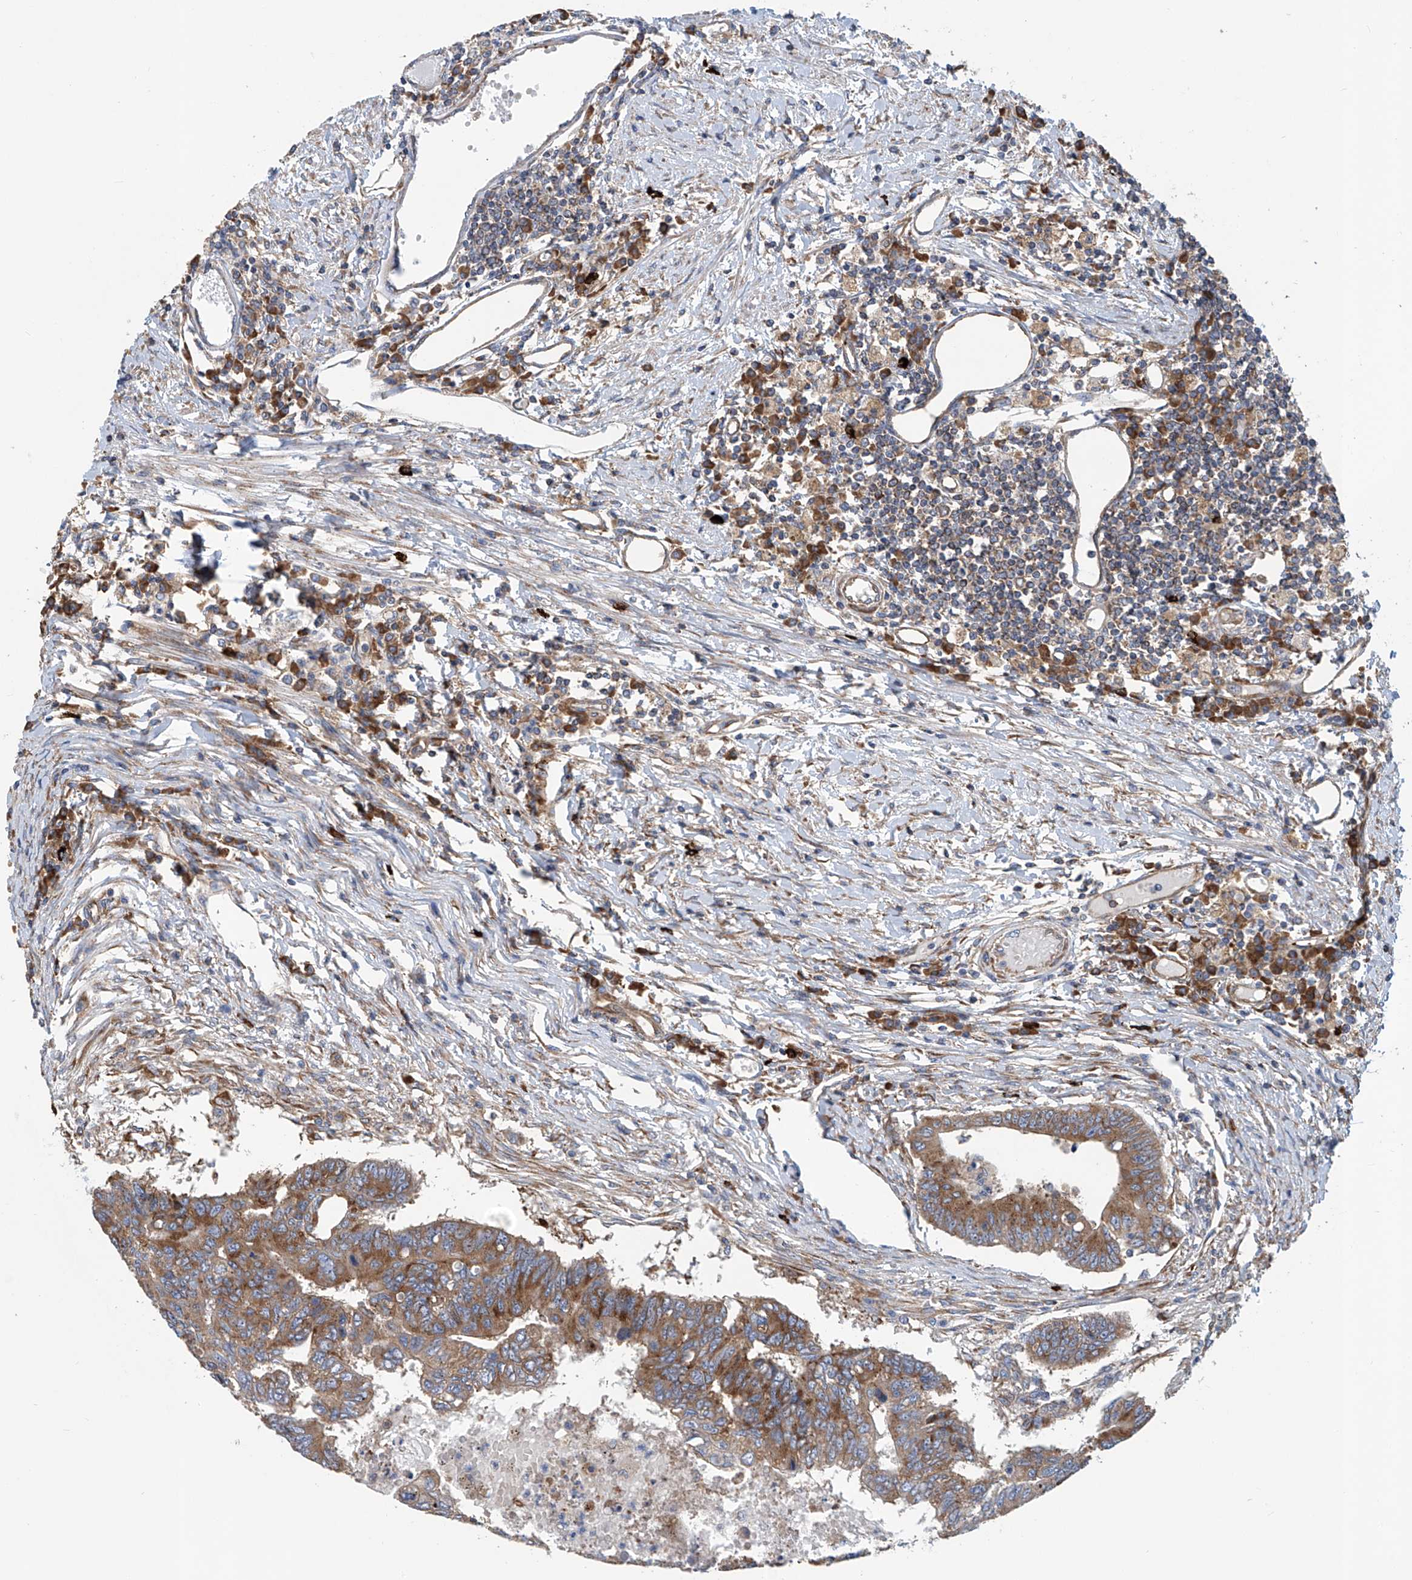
{"staining": {"intensity": "moderate", "quantity": ">75%", "location": "cytoplasmic/membranous"}, "tissue": "colorectal cancer", "cell_type": "Tumor cells", "image_type": "cancer", "snomed": [{"axis": "morphology", "description": "Adenoma, NOS"}, {"axis": "morphology", "description": "Adenocarcinoma, NOS"}, {"axis": "topography", "description": "Colon"}], "caption": "Moderate cytoplasmic/membranous positivity is present in approximately >75% of tumor cells in colorectal cancer (adenoma). The protein of interest is shown in brown color, while the nuclei are stained blue.", "gene": "SENP2", "patient": {"sex": "male", "age": 79}}